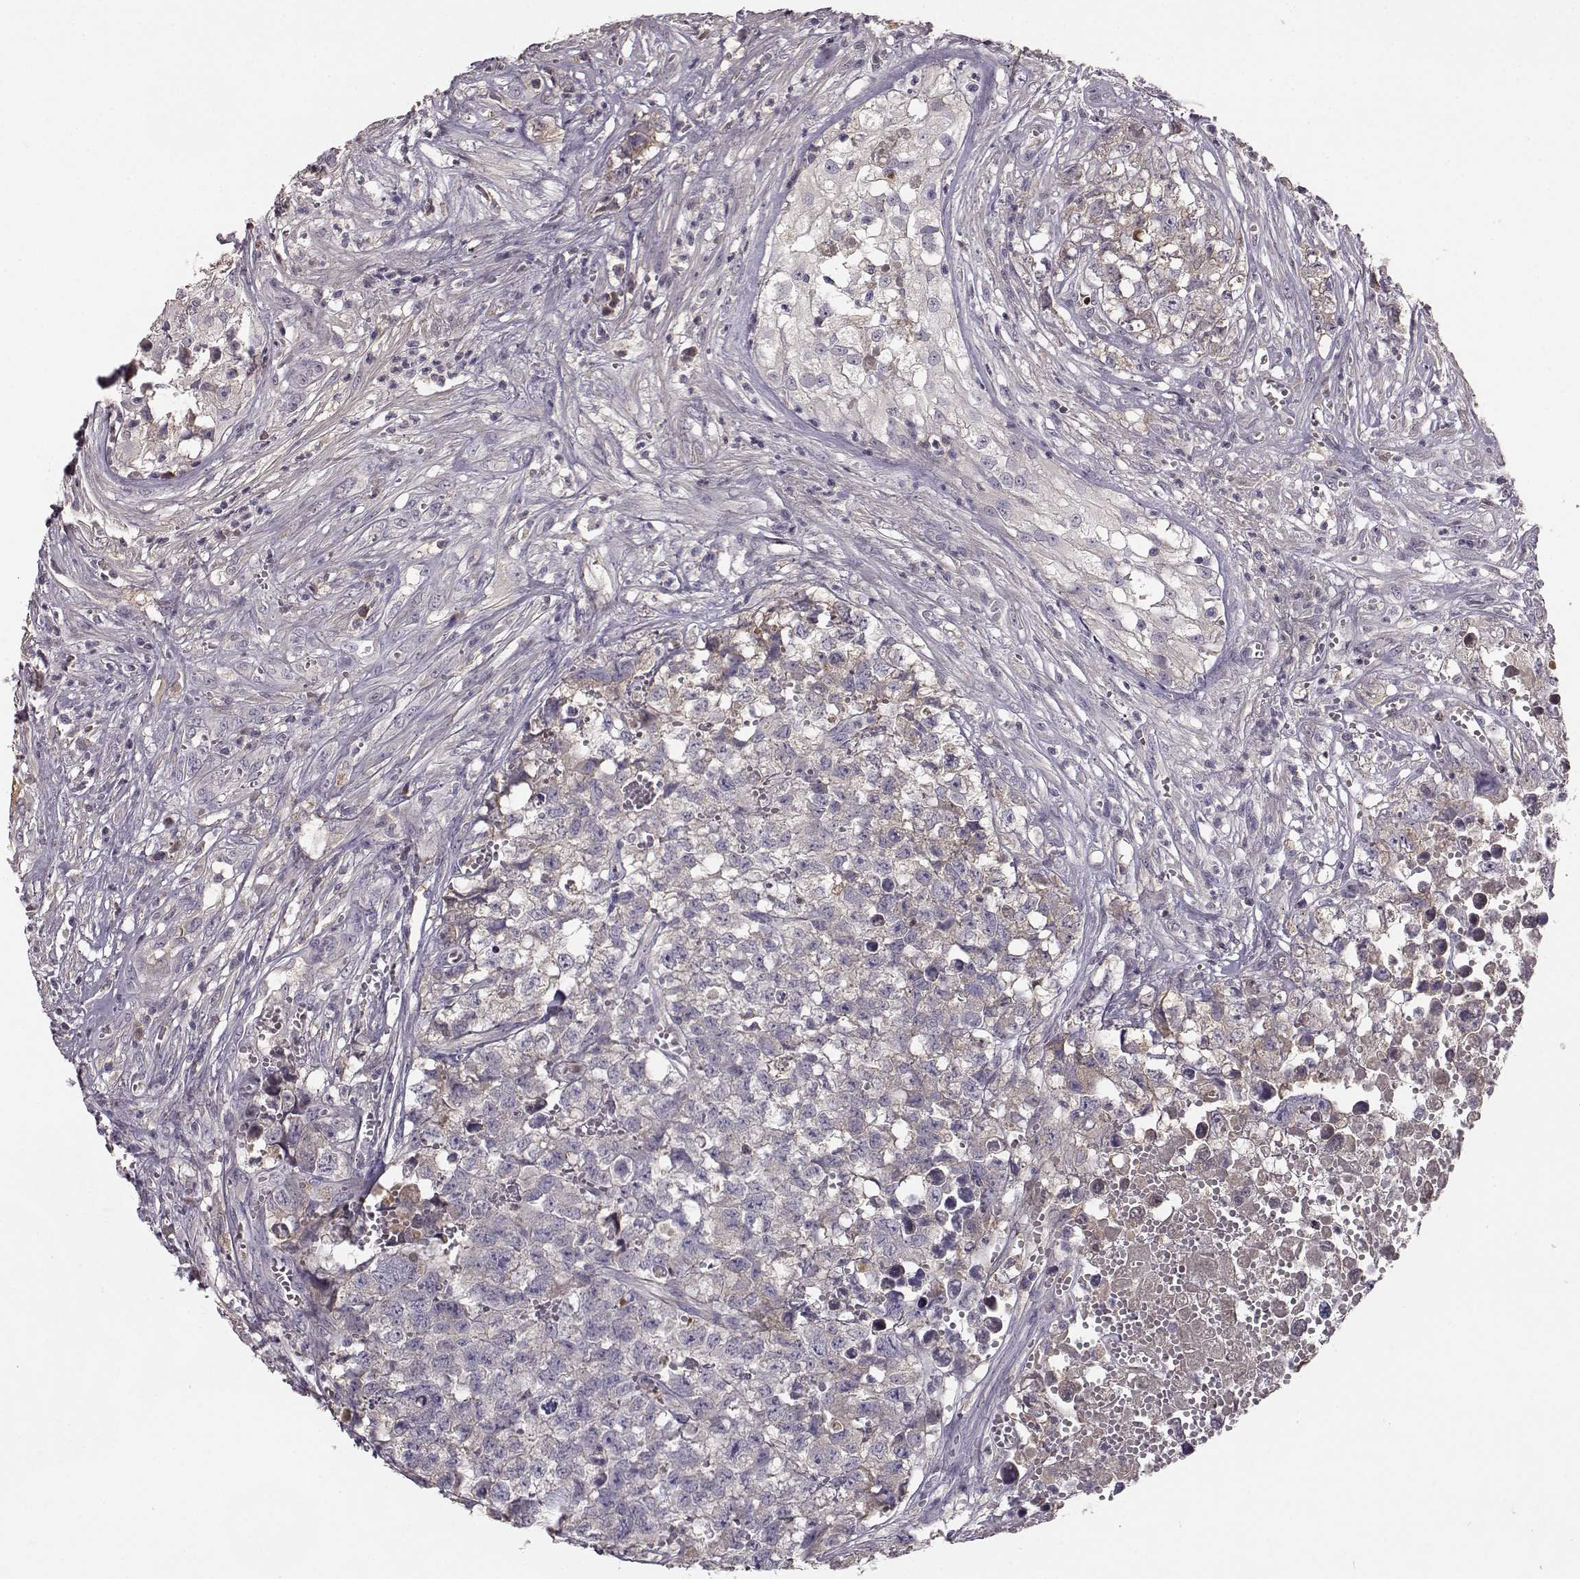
{"staining": {"intensity": "weak", "quantity": "25%-75%", "location": "cytoplasmic/membranous"}, "tissue": "testis cancer", "cell_type": "Tumor cells", "image_type": "cancer", "snomed": [{"axis": "morphology", "description": "Seminoma, NOS"}, {"axis": "morphology", "description": "Carcinoma, Embryonal, NOS"}, {"axis": "topography", "description": "Testis"}], "caption": "A low amount of weak cytoplasmic/membranous expression is identified in approximately 25%-75% of tumor cells in testis cancer (embryonal carcinoma) tissue.", "gene": "YJEFN3", "patient": {"sex": "male", "age": 22}}